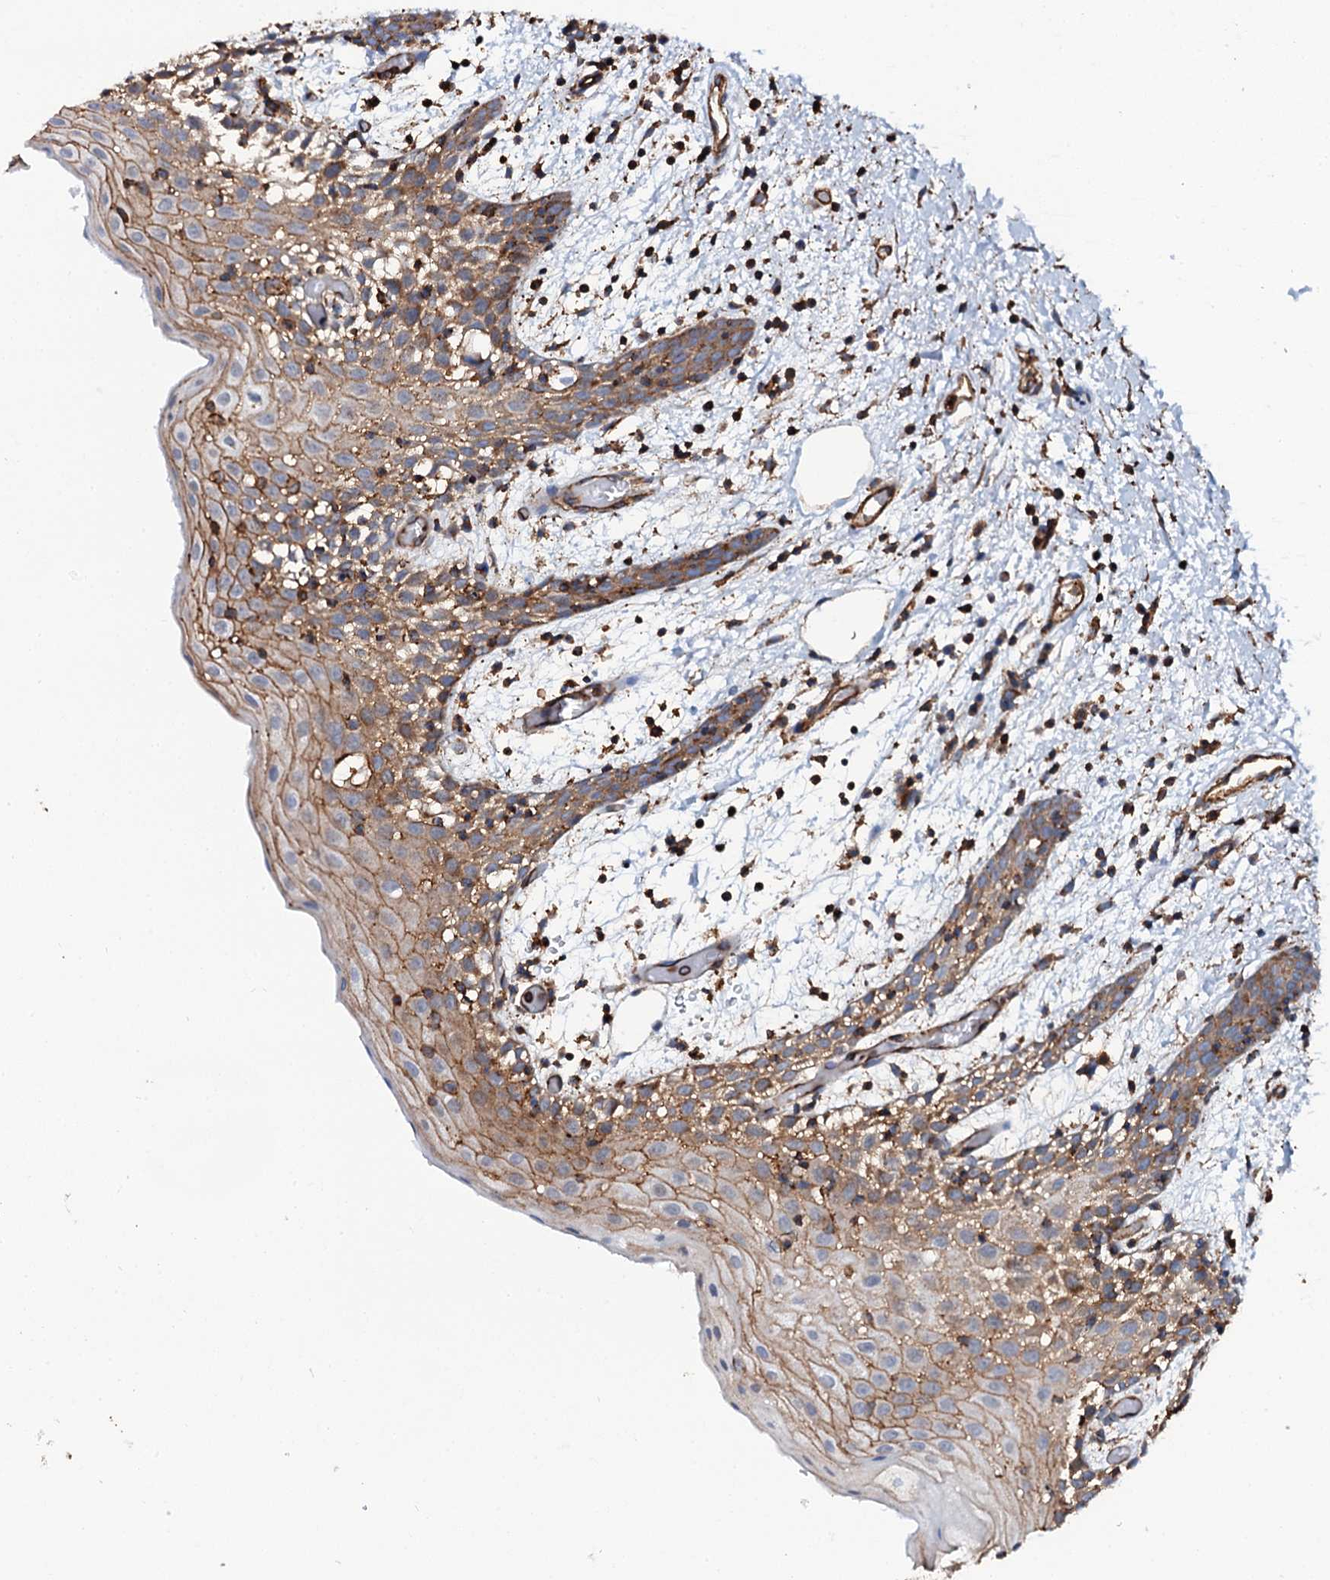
{"staining": {"intensity": "moderate", "quantity": "25%-75%", "location": "cytoplasmic/membranous"}, "tissue": "oral mucosa", "cell_type": "Squamous epithelial cells", "image_type": "normal", "snomed": [{"axis": "morphology", "description": "Normal tissue, NOS"}, {"axis": "topography", "description": "Skeletal muscle"}, {"axis": "topography", "description": "Oral tissue"}, {"axis": "topography", "description": "Salivary gland"}, {"axis": "topography", "description": "Peripheral nerve tissue"}], "caption": "High-power microscopy captured an immunohistochemistry histopathology image of benign oral mucosa, revealing moderate cytoplasmic/membranous expression in about 25%-75% of squamous epithelial cells.", "gene": "INTS10", "patient": {"sex": "male", "age": 54}}